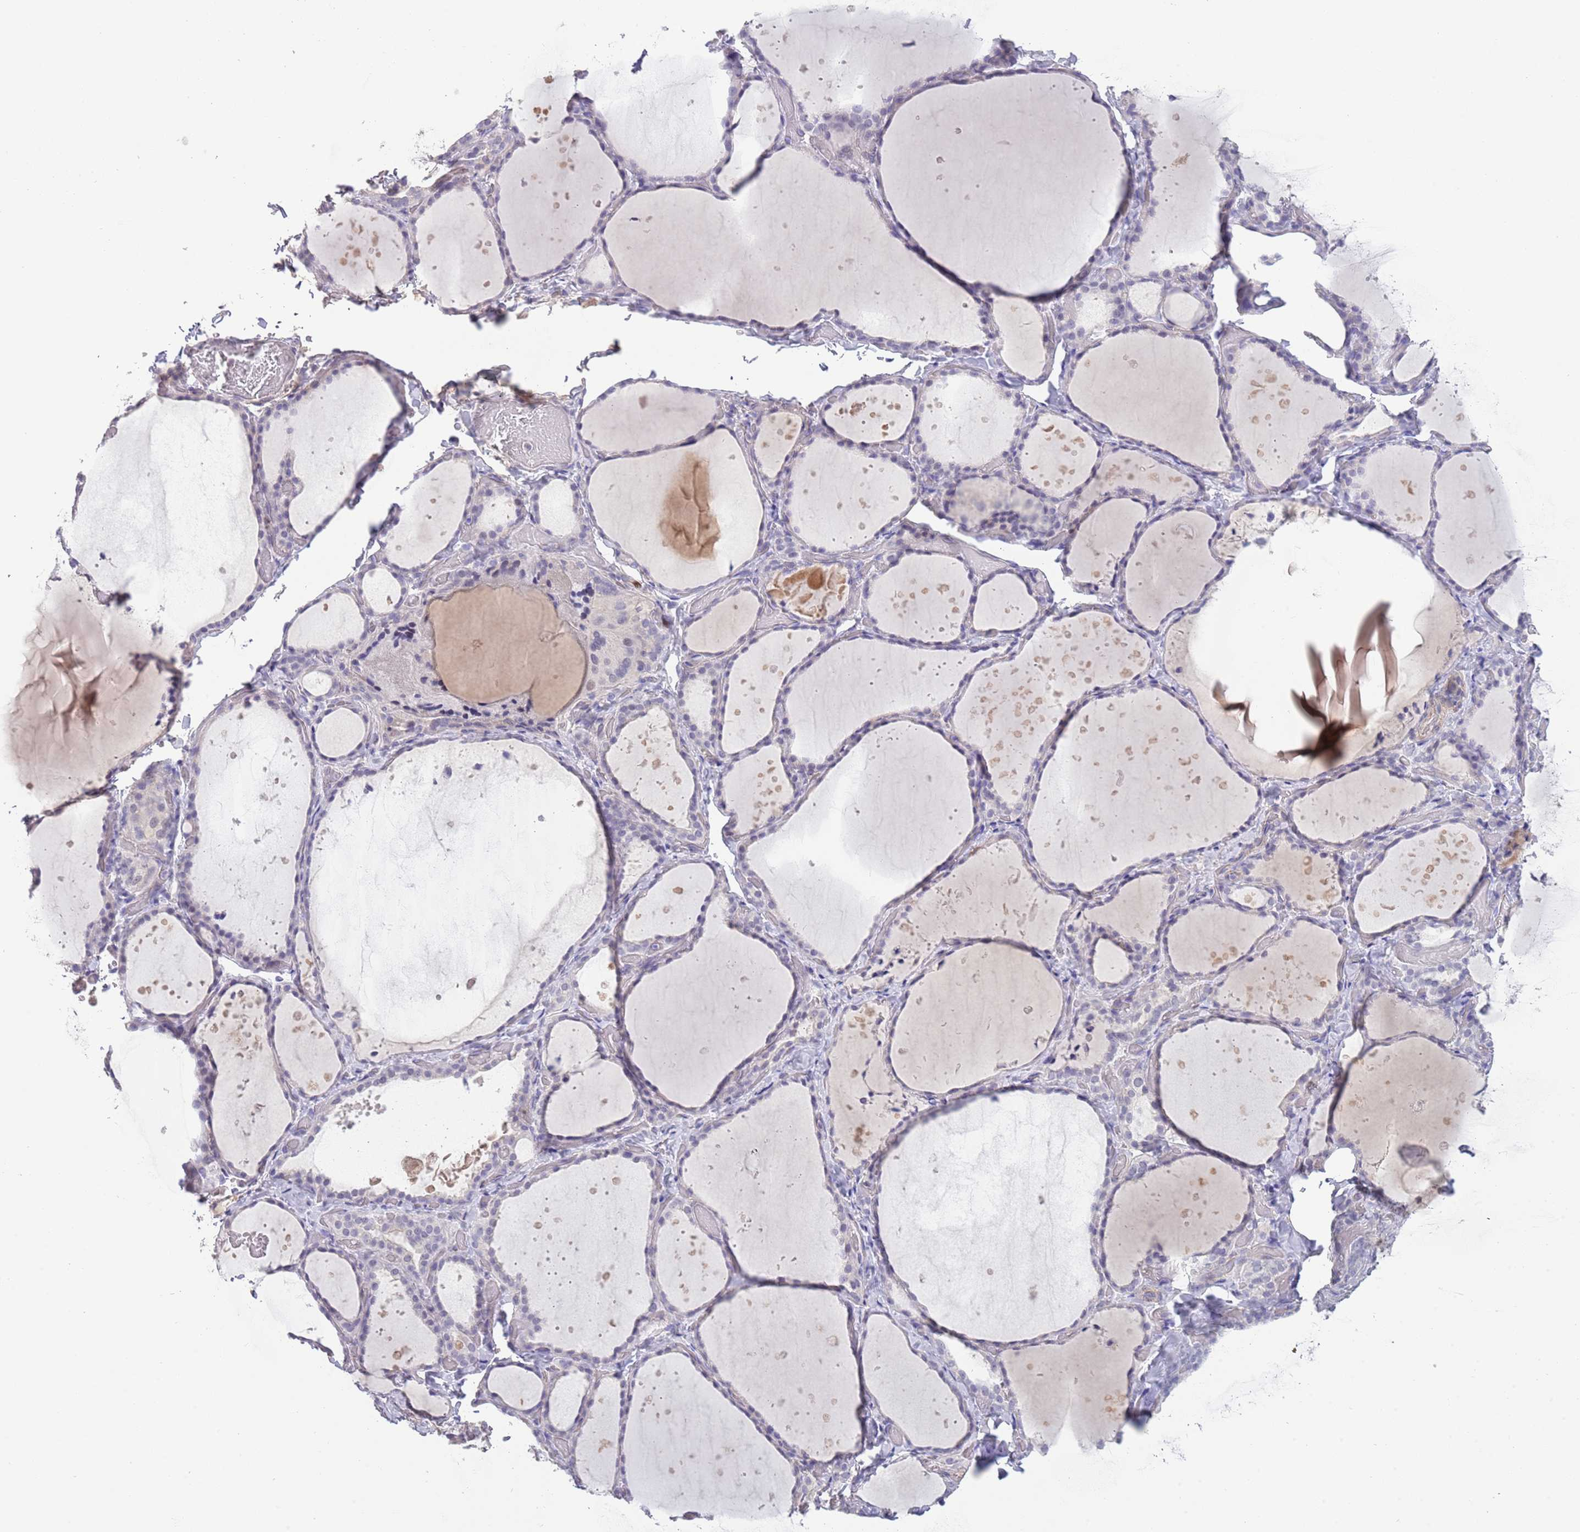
{"staining": {"intensity": "negative", "quantity": "none", "location": "none"}, "tissue": "thyroid gland", "cell_type": "Glandular cells", "image_type": "normal", "snomed": [{"axis": "morphology", "description": "Normal tissue, NOS"}, {"axis": "topography", "description": "Thyroid gland"}], "caption": "The immunohistochemistry (IHC) photomicrograph has no significant positivity in glandular cells of thyroid gland.", "gene": "PIMREG", "patient": {"sex": "female", "age": 44}}